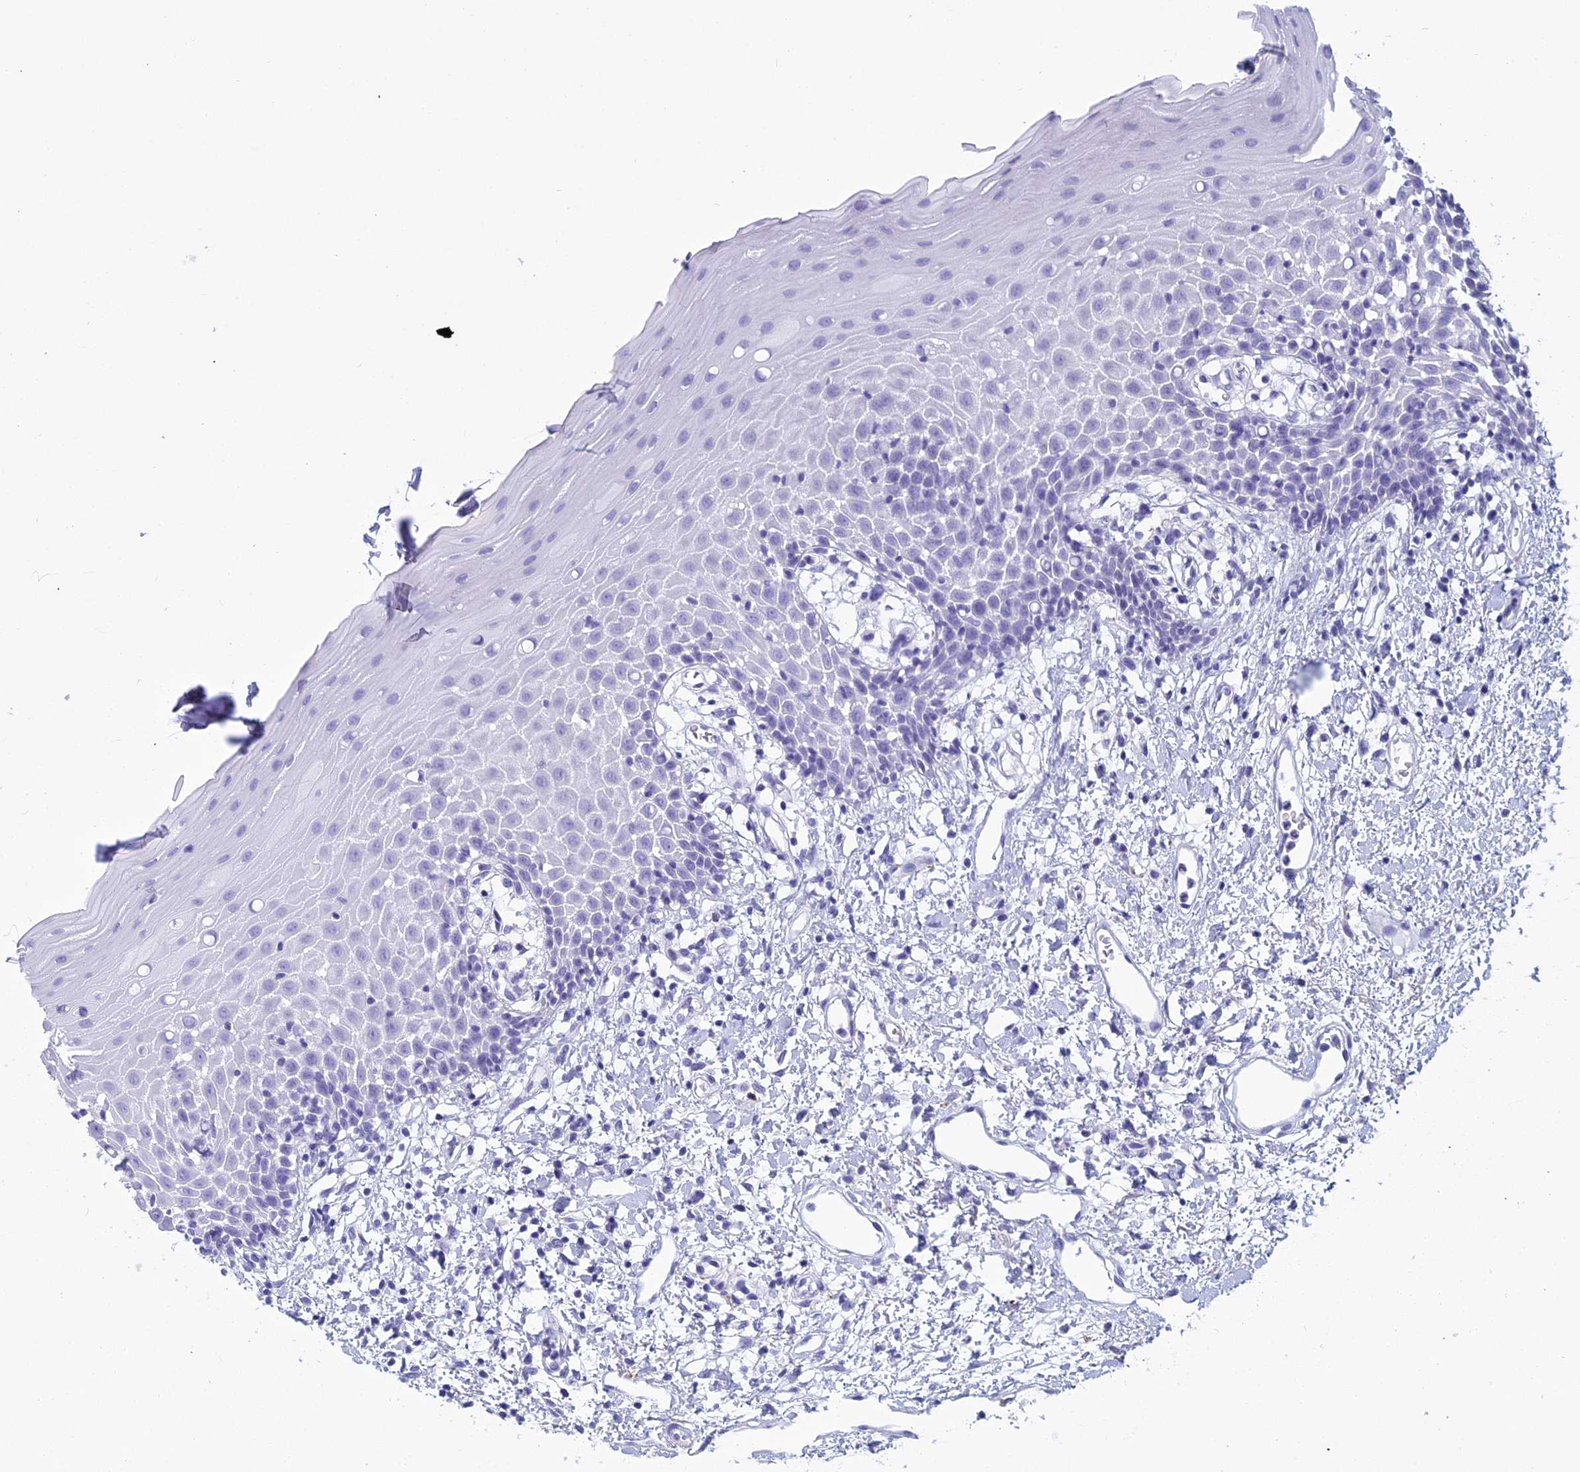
{"staining": {"intensity": "negative", "quantity": "none", "location": "none"}, "tissue": "oral mucosa", "cell_type": "Squamous epithelial cells", "image_type": "normal", "snomed": [{"axis": "morphology", "description": "Normal tissue, NOS"}, {"axis": "topography", "description": "Oral tissue"}], "caption": "Immunohistochemistry (IHC) photomicrograph of benign oral mucosa: human oral mucosa stained with DAB shows no significant protein expression in squamous epithelial cells.", "gene": "MAP6", "patient": {"sex": "female", "age": 70}}